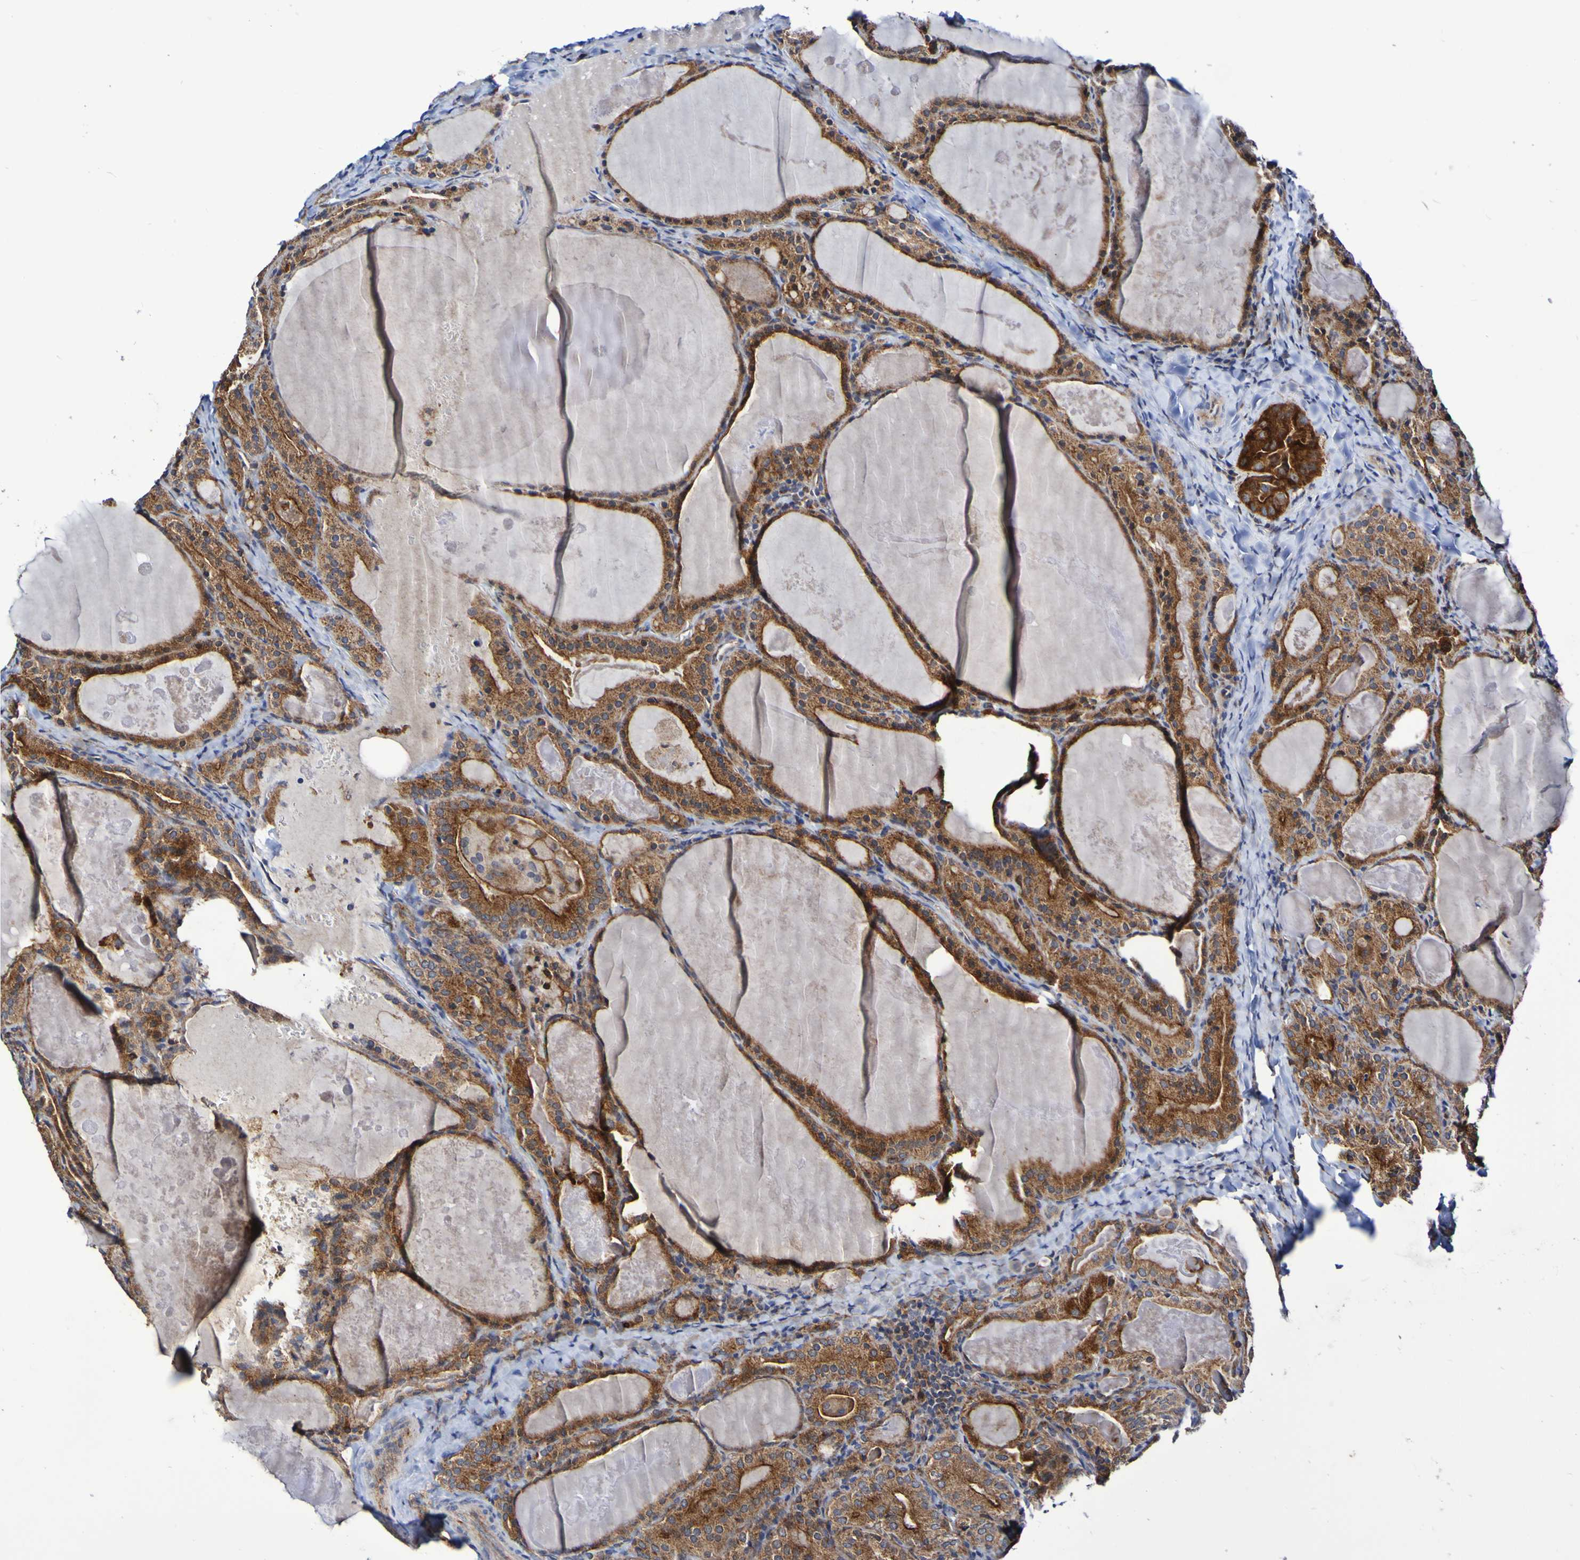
{"staining": {"intensity": "moderate", "quantity": ">75%", "location": "cytoplasmic/membranous"}, "tissue": "thyroid cancer", "cell_type": "Tumor cells", "image_type": "cancer", "snomed": [{"axis": "morphology", "description": "Papillary adenocarcinoma, NOS"}, {"axis": "topography", "description": "Thyroid gland"}], "caption": "Thyroid cancer (papillary adenocarcinoma) stained with DAB (3,3'-diaminobenzidine) IHC exhibits medium levels of moderate cytoplasmic/membranous expression in approximately >75% of tumor cells.", "gene": "GJB1", "patient": {"sex": "female", "age": 42}}